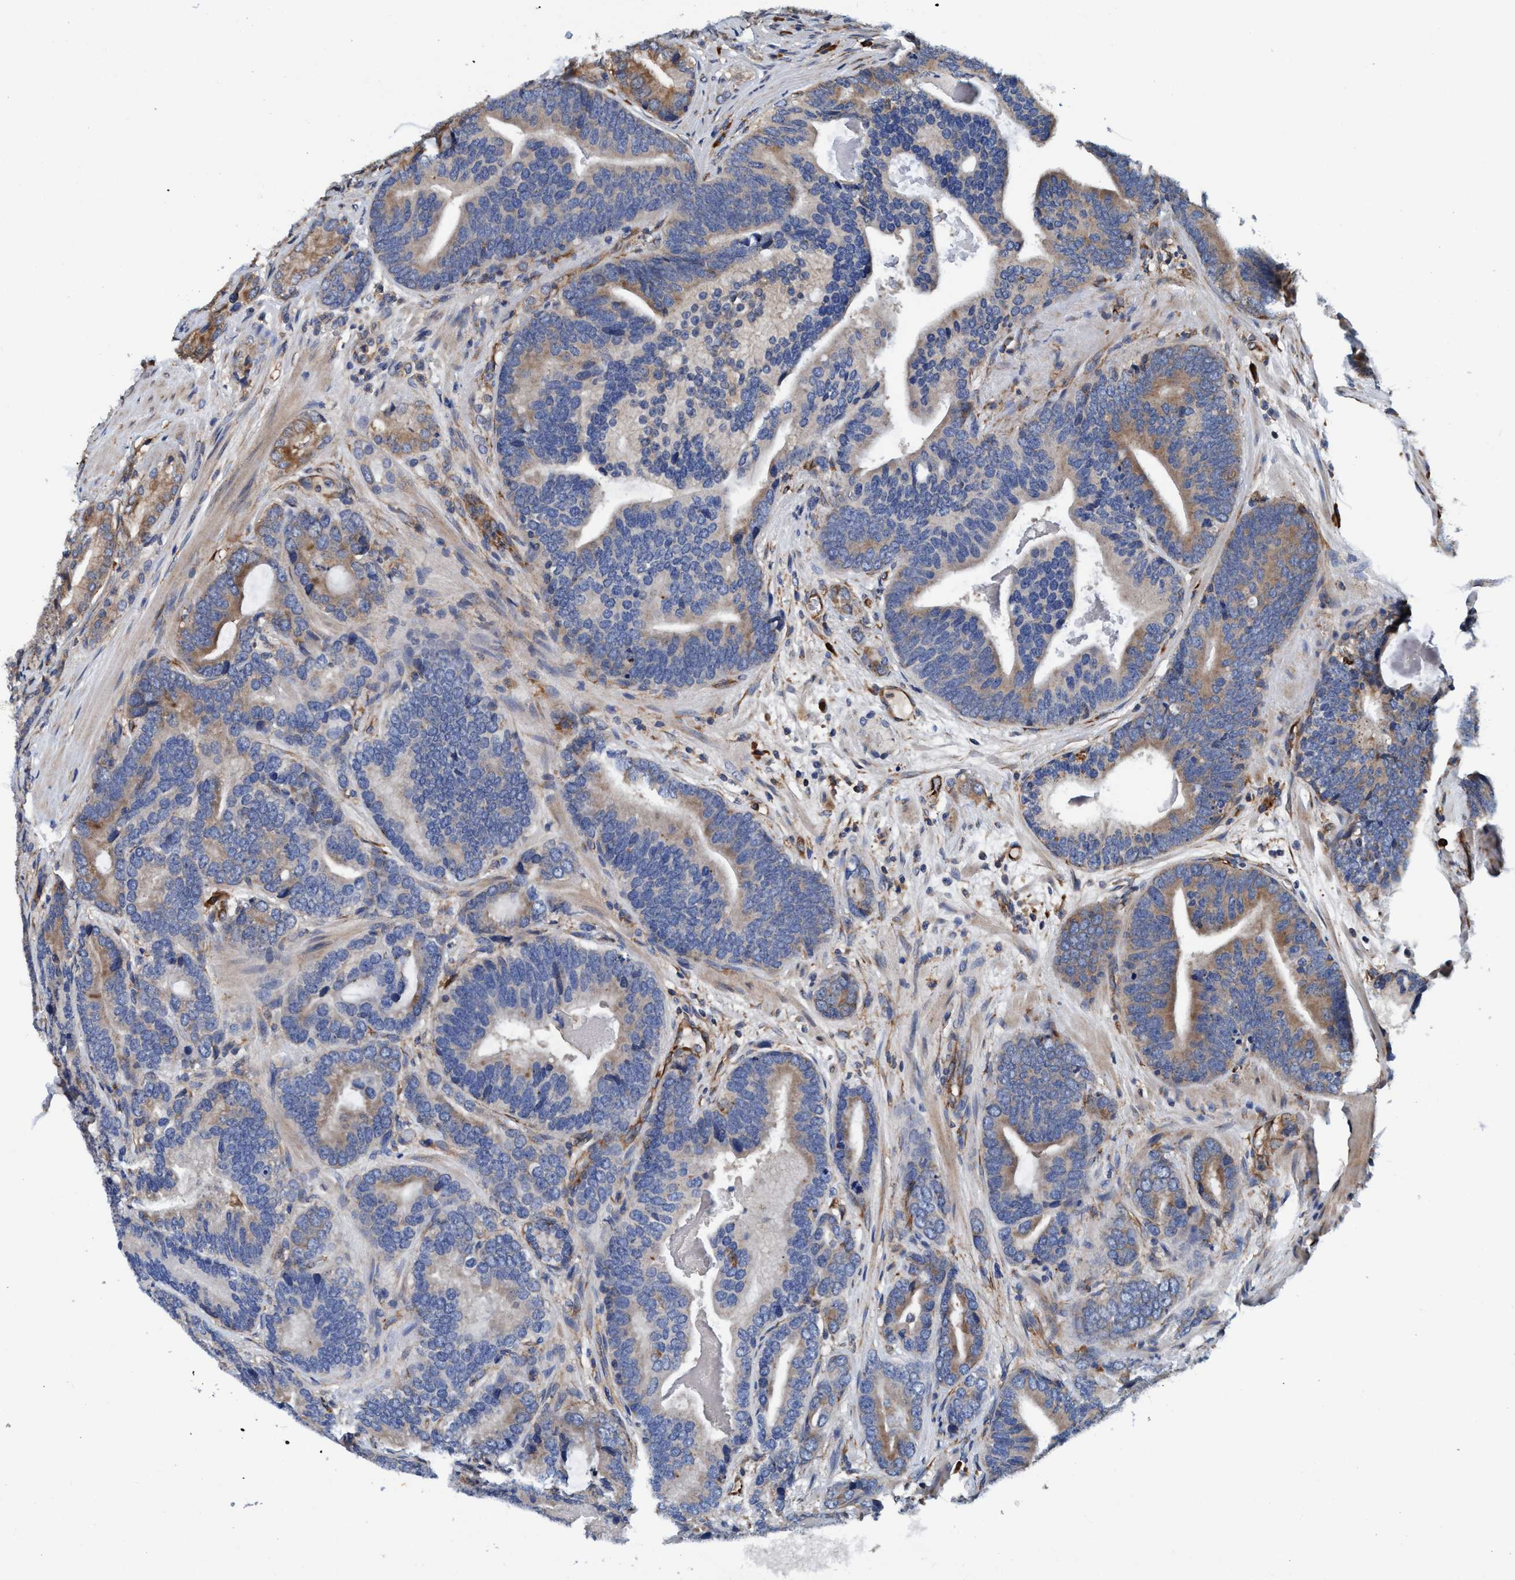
{"staining": {"intensity": "weak", "quantity": "25%-75%", "location": "cytoplasmic/membranous"}, "tissue": "prostate cancer", "cell_type": "Tumor cells", "image_type": "cancer", "snomed": [{"axis": "morphology", "description": "Adenocarcinoma, High grade"}, {"axis": "topography", "description": "Prostate"}], "caption": "A brown stain labels weak cytoplasmic/membranous expression of a protein in adenocarcinoma (high-grade) (prostate) tumor cells. (IHC, brightfield microscopy, high magnification).", "gene": "ENDOG", "patient": {"sex": "male", "age": 55}}